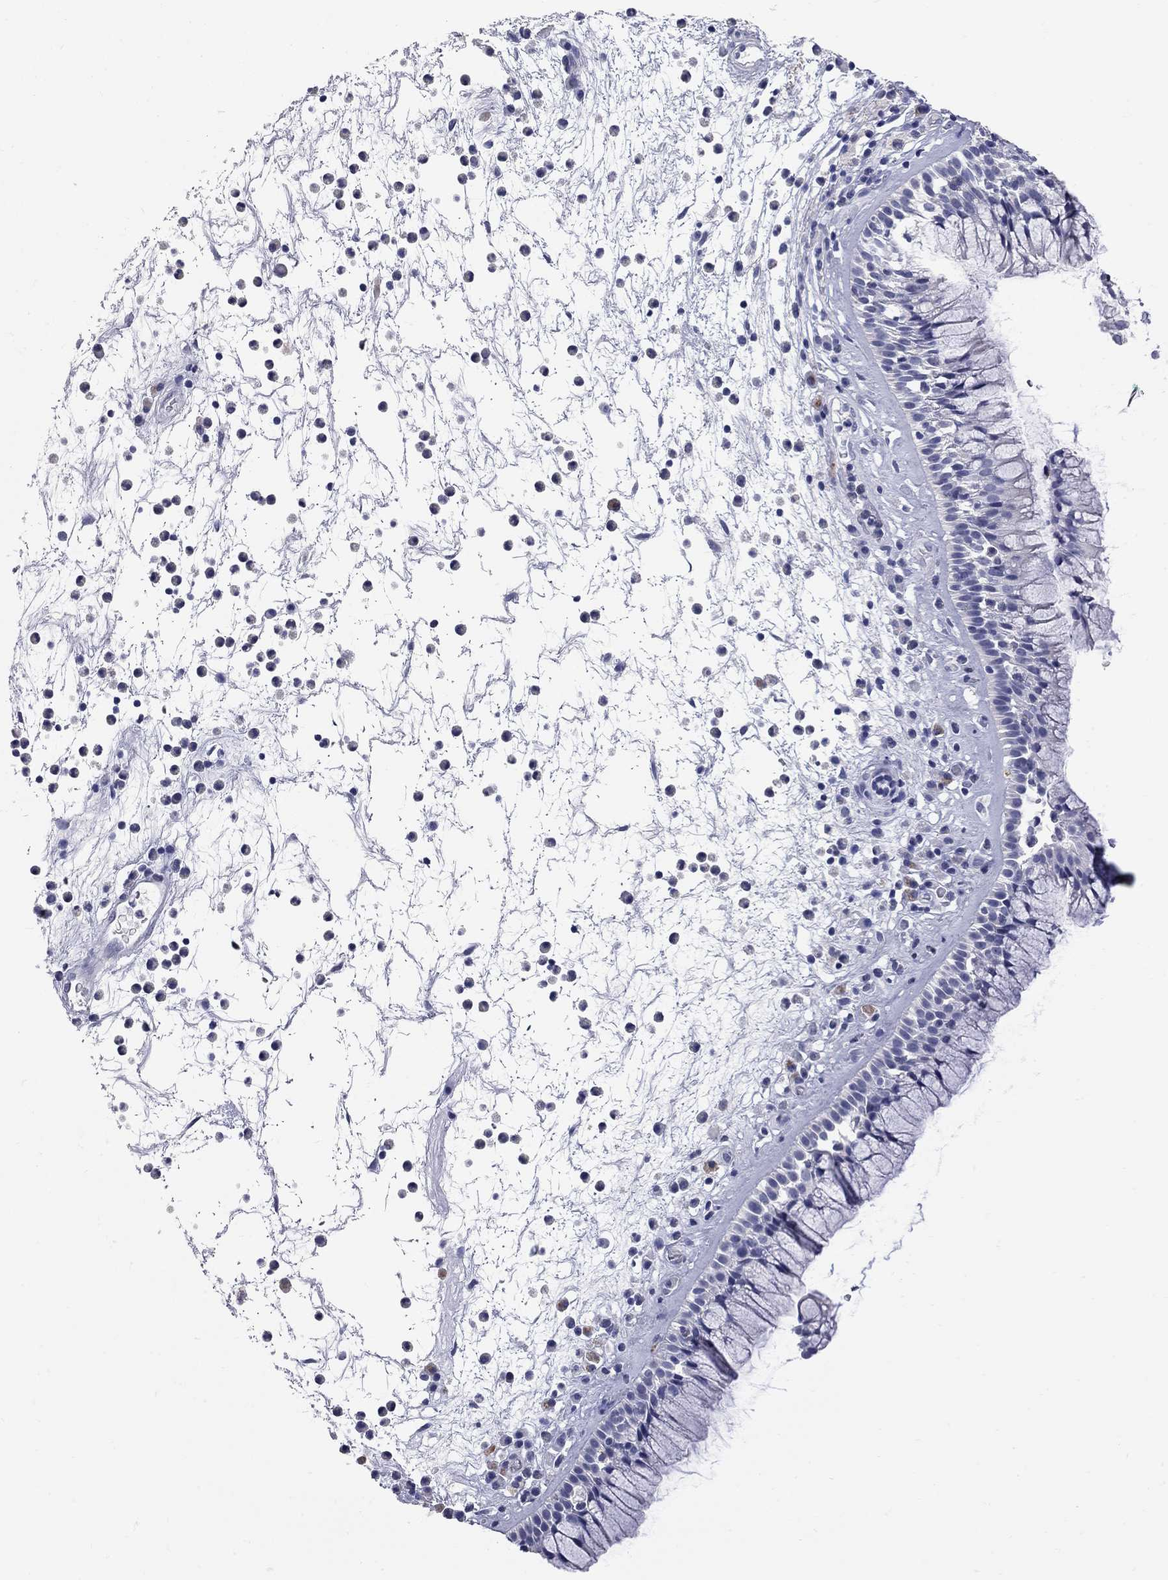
{"staining": {"intensity": "negative", "quantity": "none", "location": "none"}, "tissue": "nasopharynx", "cell_type": "Respiratory epithelial cells", "image_type": "normal", "snomed": [{"axis": "morphology", "description": "Normal tissue, NOS"}, {"axis": "topography", "description": "Nasopharynx"}], "caption": "IHC of unremarkable nasopharynx displays no positivity in respiratory epithelial cells.", "gene": "FAM221B", "patient": {"sex": "male", "age": 77}}